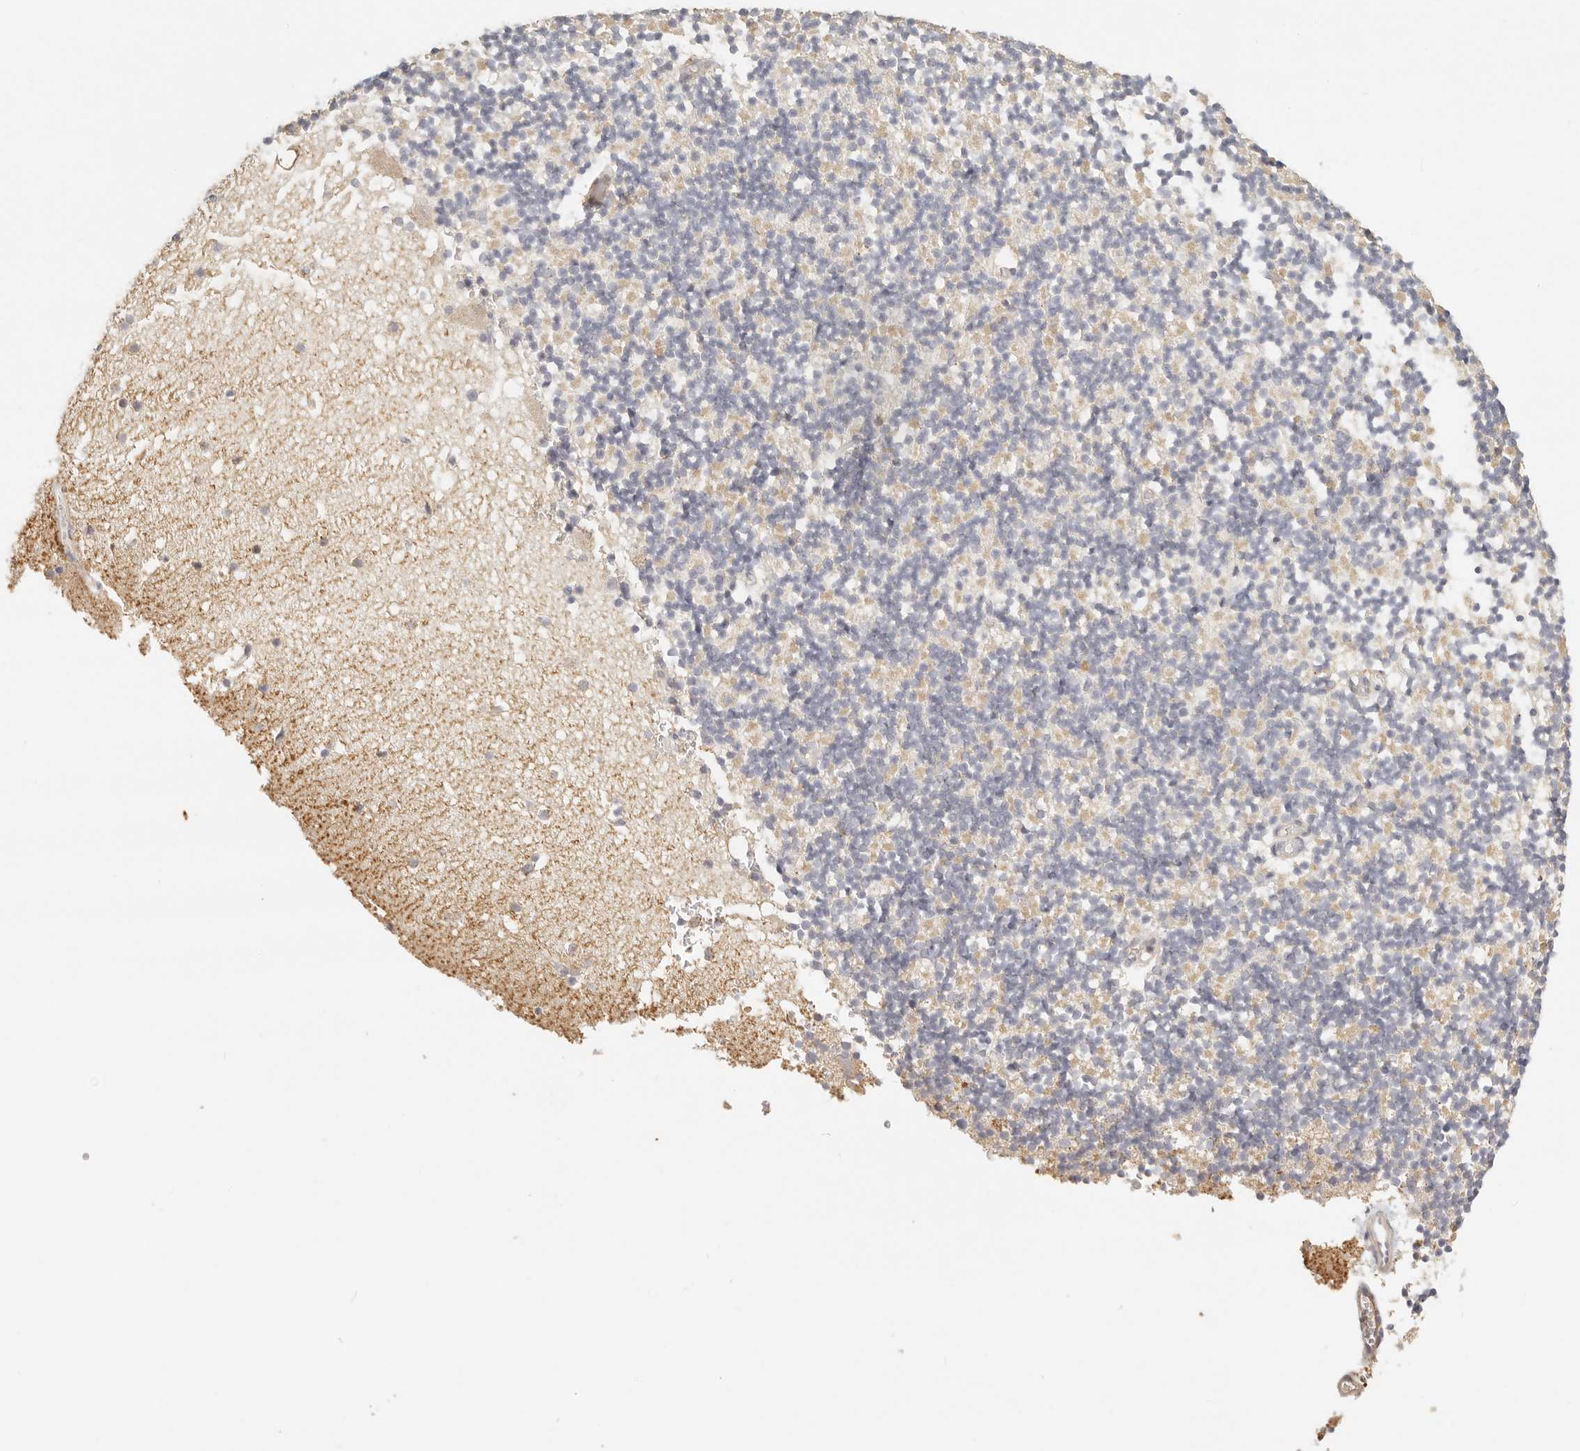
{"staining": {"intensity": "negative", "quantity": "none", "location": "none"}, "tissue": "cerebellum", "cell_type": "Cells in granular layer", "image_type": "normal", "snomed": [{"axis": "morphology", "description": "Normal tissue, NOS"}, {"axis": "topography", "description": "Cerebellum"}], "caption": "A micrograph of cerebellum stained for a protein exhibits no brown staining in cells in granular layer. (DAB immunohistochemistry with hematoxylin counter stain).", "gene": "CNMD", "patient": {"sex": "male", "age": 57}}